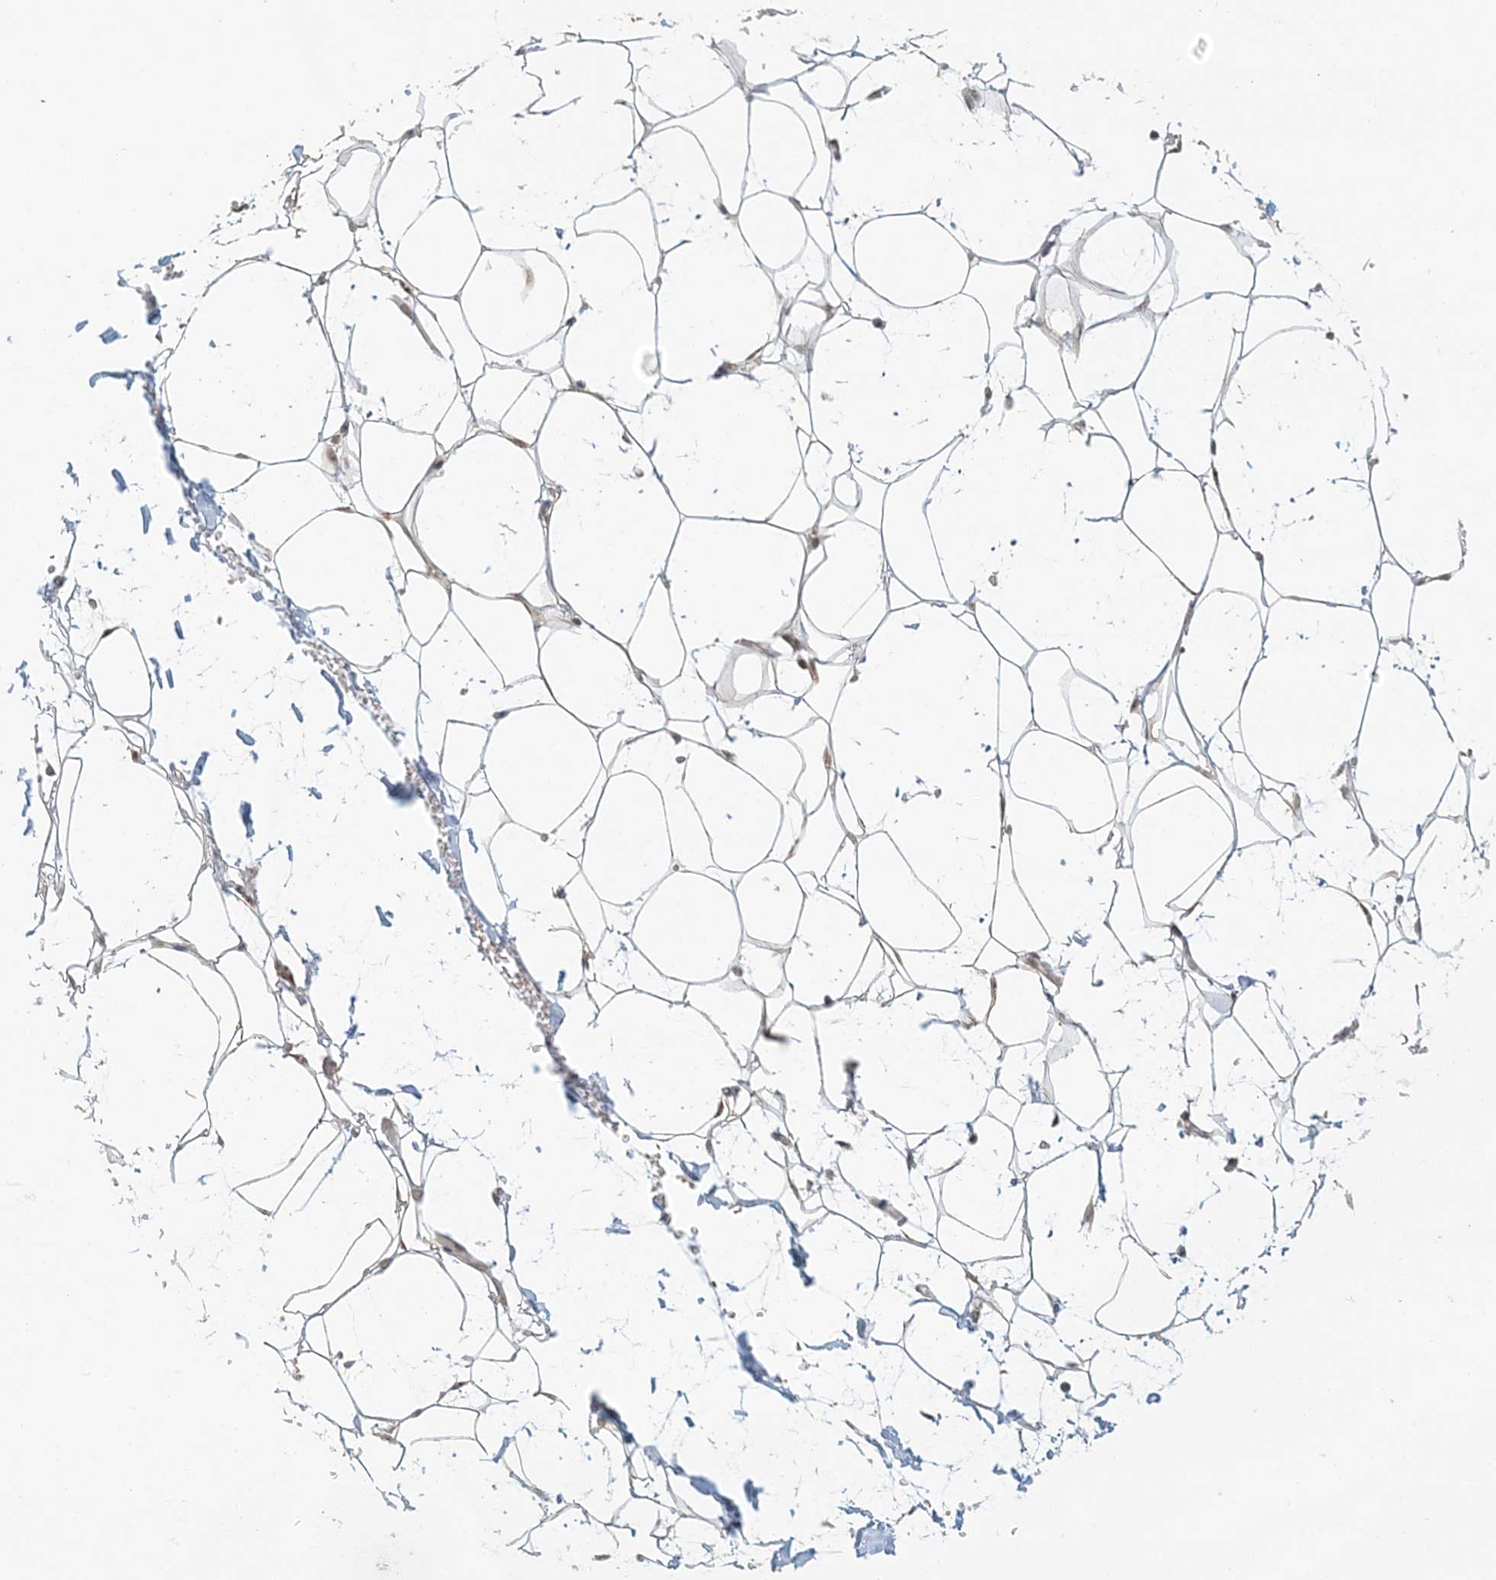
{"staining": {"intensity": "weak", "quantity": "25%-75%", "location": "cytoplasmic/membranous"}, "tissue": "adipose tissue", "cell_type": "Adipocytes", "image_type": "normal", "snomed": [{"axis": "morphology", "description": "Normal tissue, NOS"}, {"axis": "topography", "description": "Breast"}], "caption": "DAB (3,3'-diaminobenzidine) immunohistochemical staining of normal human adipose tissue exhibits weak cytoplasmic/membranous protein staining in approximately 25%-75% of adipocytes.", "gene": "UBE2F", "patient": {"sex": "female", "age": 26}}